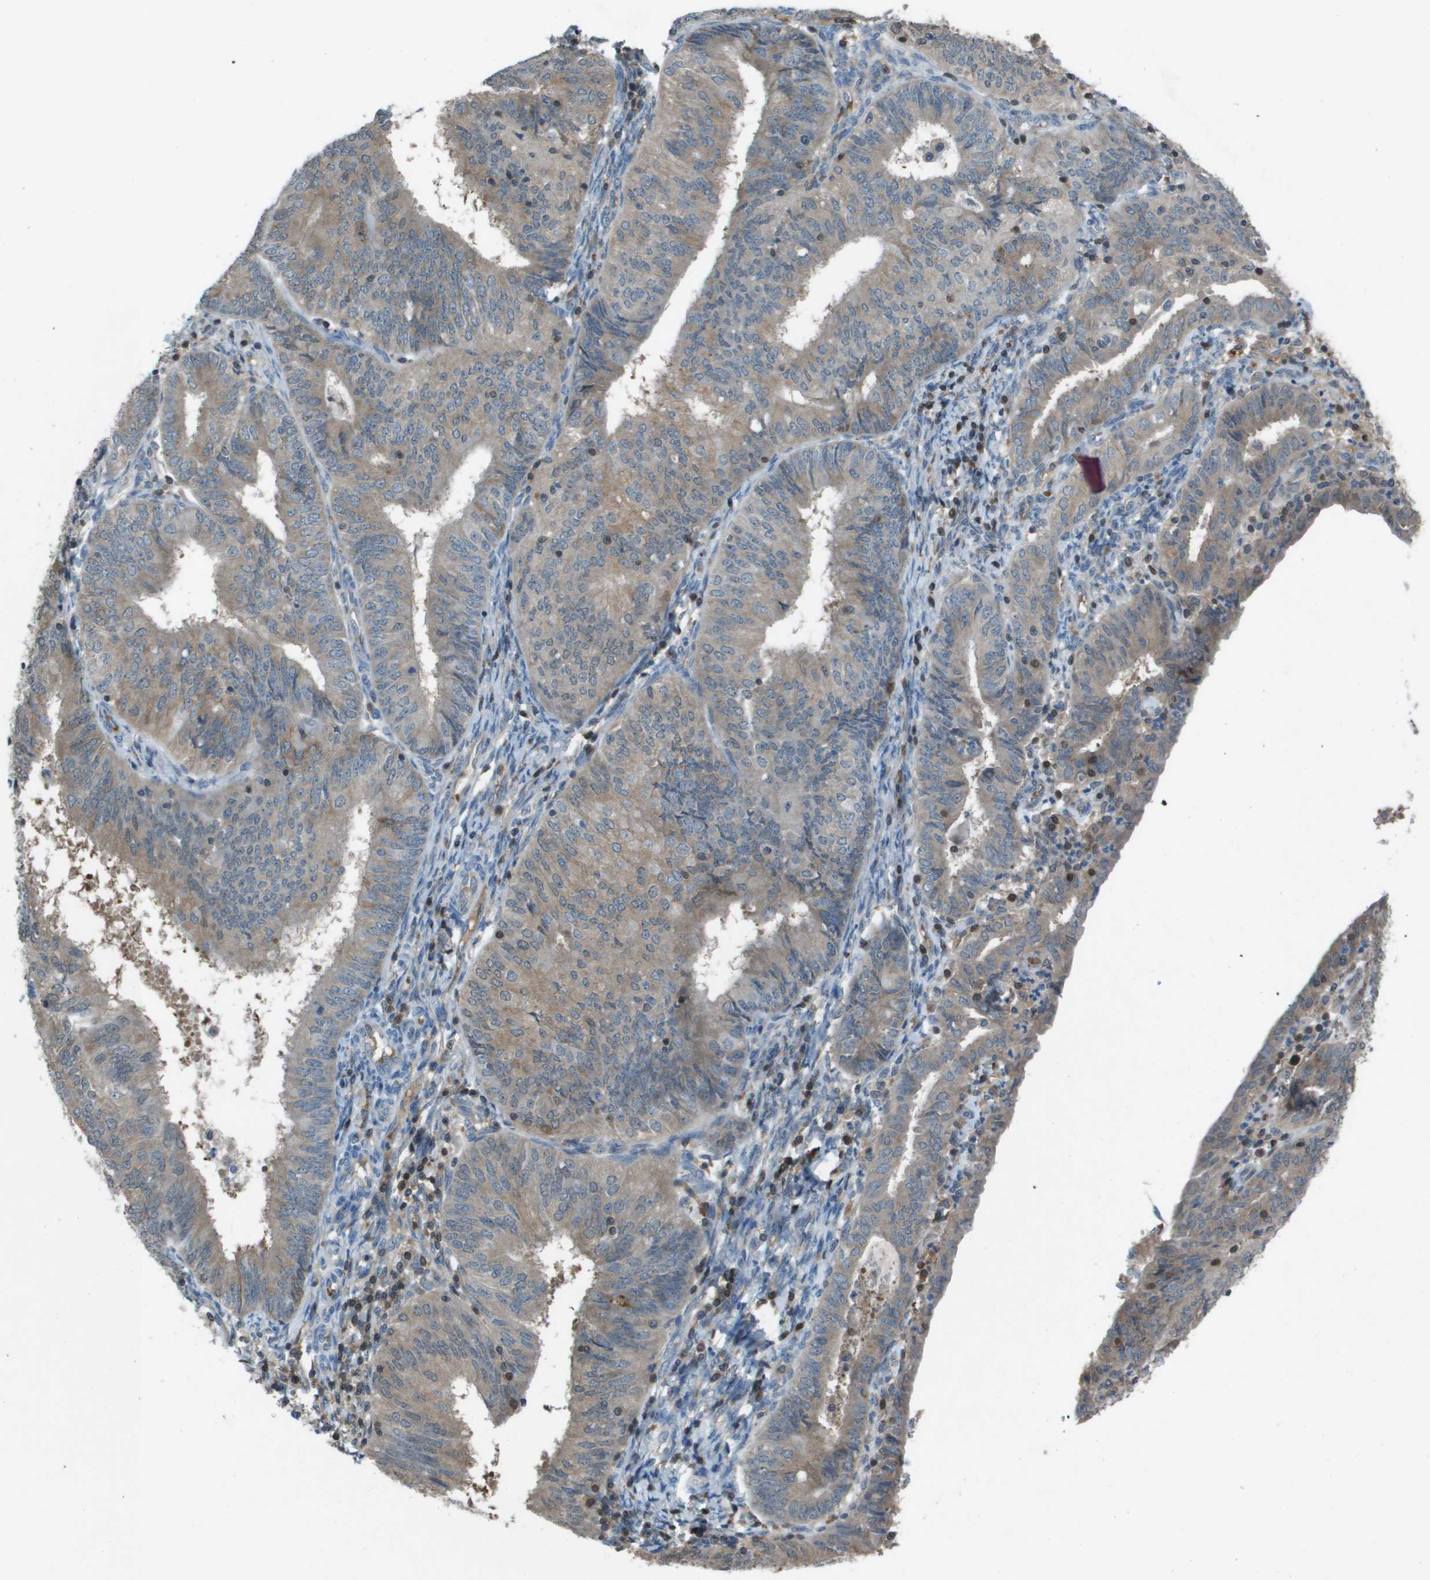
{"staining": {"intensity": "moderate", "quantity": ">75%", "location": "cytoplasmic/membranous"}, "tissue": "endometrial cancer", "cell_type": "Tumor cells", "image_type": "cancer", "snomed": [{"axis": "morphology", "description": "Adenocarcinoma, NOS"}, {"axis": "topography", "description": "Endometrium"}], "caption": "High-magnification brightfield microscopy of endometrial cancer (adenocarcinoma) stained with DAB (brown) and counterstained with hematoxylin (blue). tumor cells exhibit moderate cytoplasmic/membranous positivity is present in approximately>75% of cells. Ihc stains the protein of interest in brown and the nuclei are stained blue.", "gene": "CAMK4", "patient": {"sex": "female", "age": 58}}